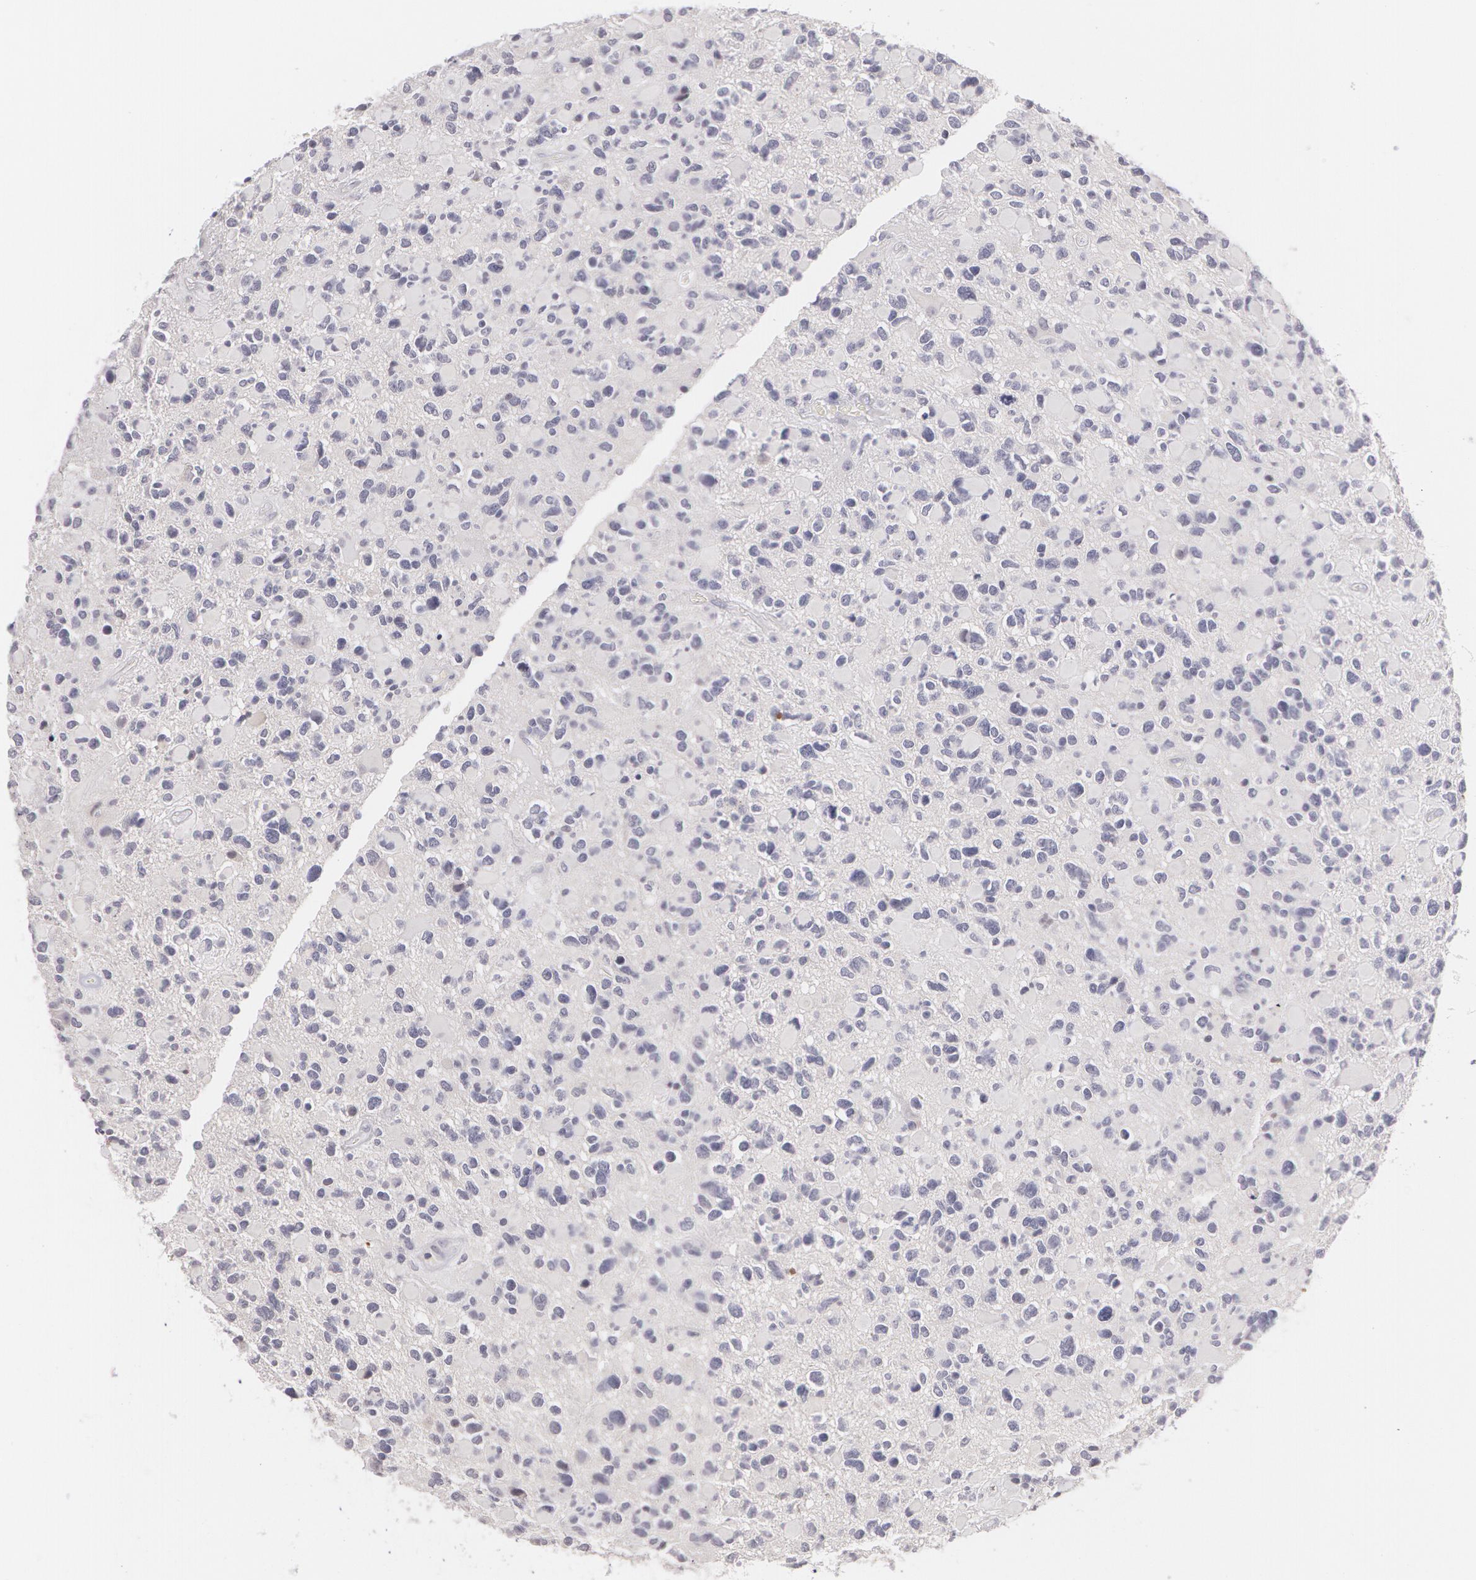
{"staining": {"intensity": "negative", "quantity": "none", "location": "none"}, "tissue": "glioma", "cell_type": "Tumor cells", "image_type": "cancer", "snomed": [{"axis": "morphology", "description": "Glioma, malignant, High grade"}, {"axis": "topography", "description": "Brain"}], "caption": "Malignant glioma (high-grade) was stained to show a protein in brown. There is no significant staining in tumor cells.", "gene": "LBP", "patient": {"sex": "female", "age": 37}}